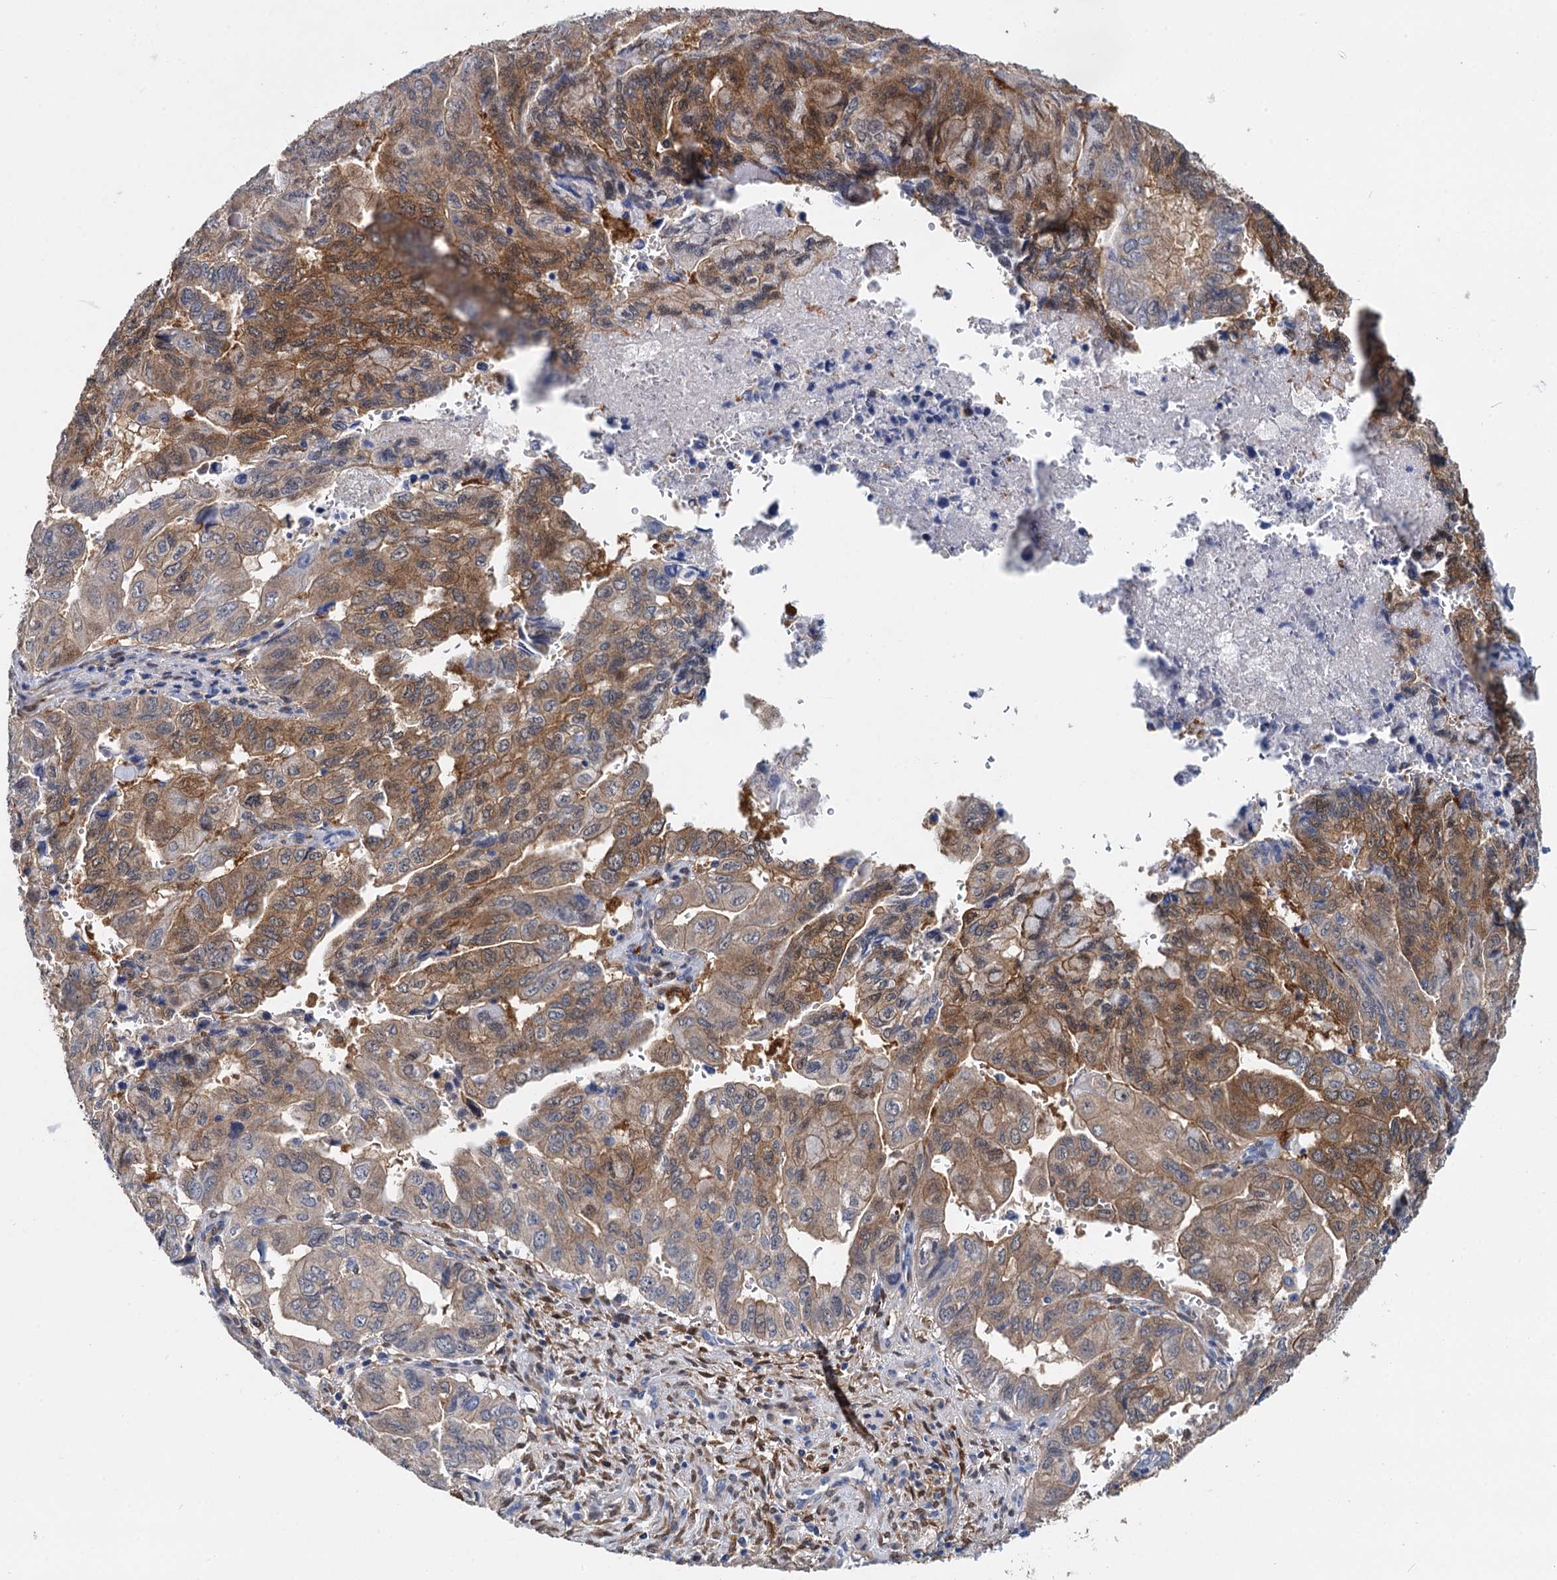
{"staining": {"intensity": "moderate", "quantity": ">75%", "location": "cytoplasmic/membranous"}, "tissue": "pancreatic cancer", "cell_type": "Tumor cells", "image_type": "cancer", "snomed": [{"axis": "morphology", "description": "Adenocarcinoma, NOS"}, {"axis": "topography", "description": "Pancreas"}], "caption": "High-magnification brightfield microscopy of pancreatic cancer stained with DAB (3,3'-diaminobenzidine) (brown) and counterstained with hematoxylin (blue). tumor cells exhibit moderate cytoplasmic/membranous positivity is present in about>75% of cells. (brown staining indicates protein expression, while blue staining denotes nuclei).", "gene": "GSTM3", "patient": {"sex": "male", "age": 51}}